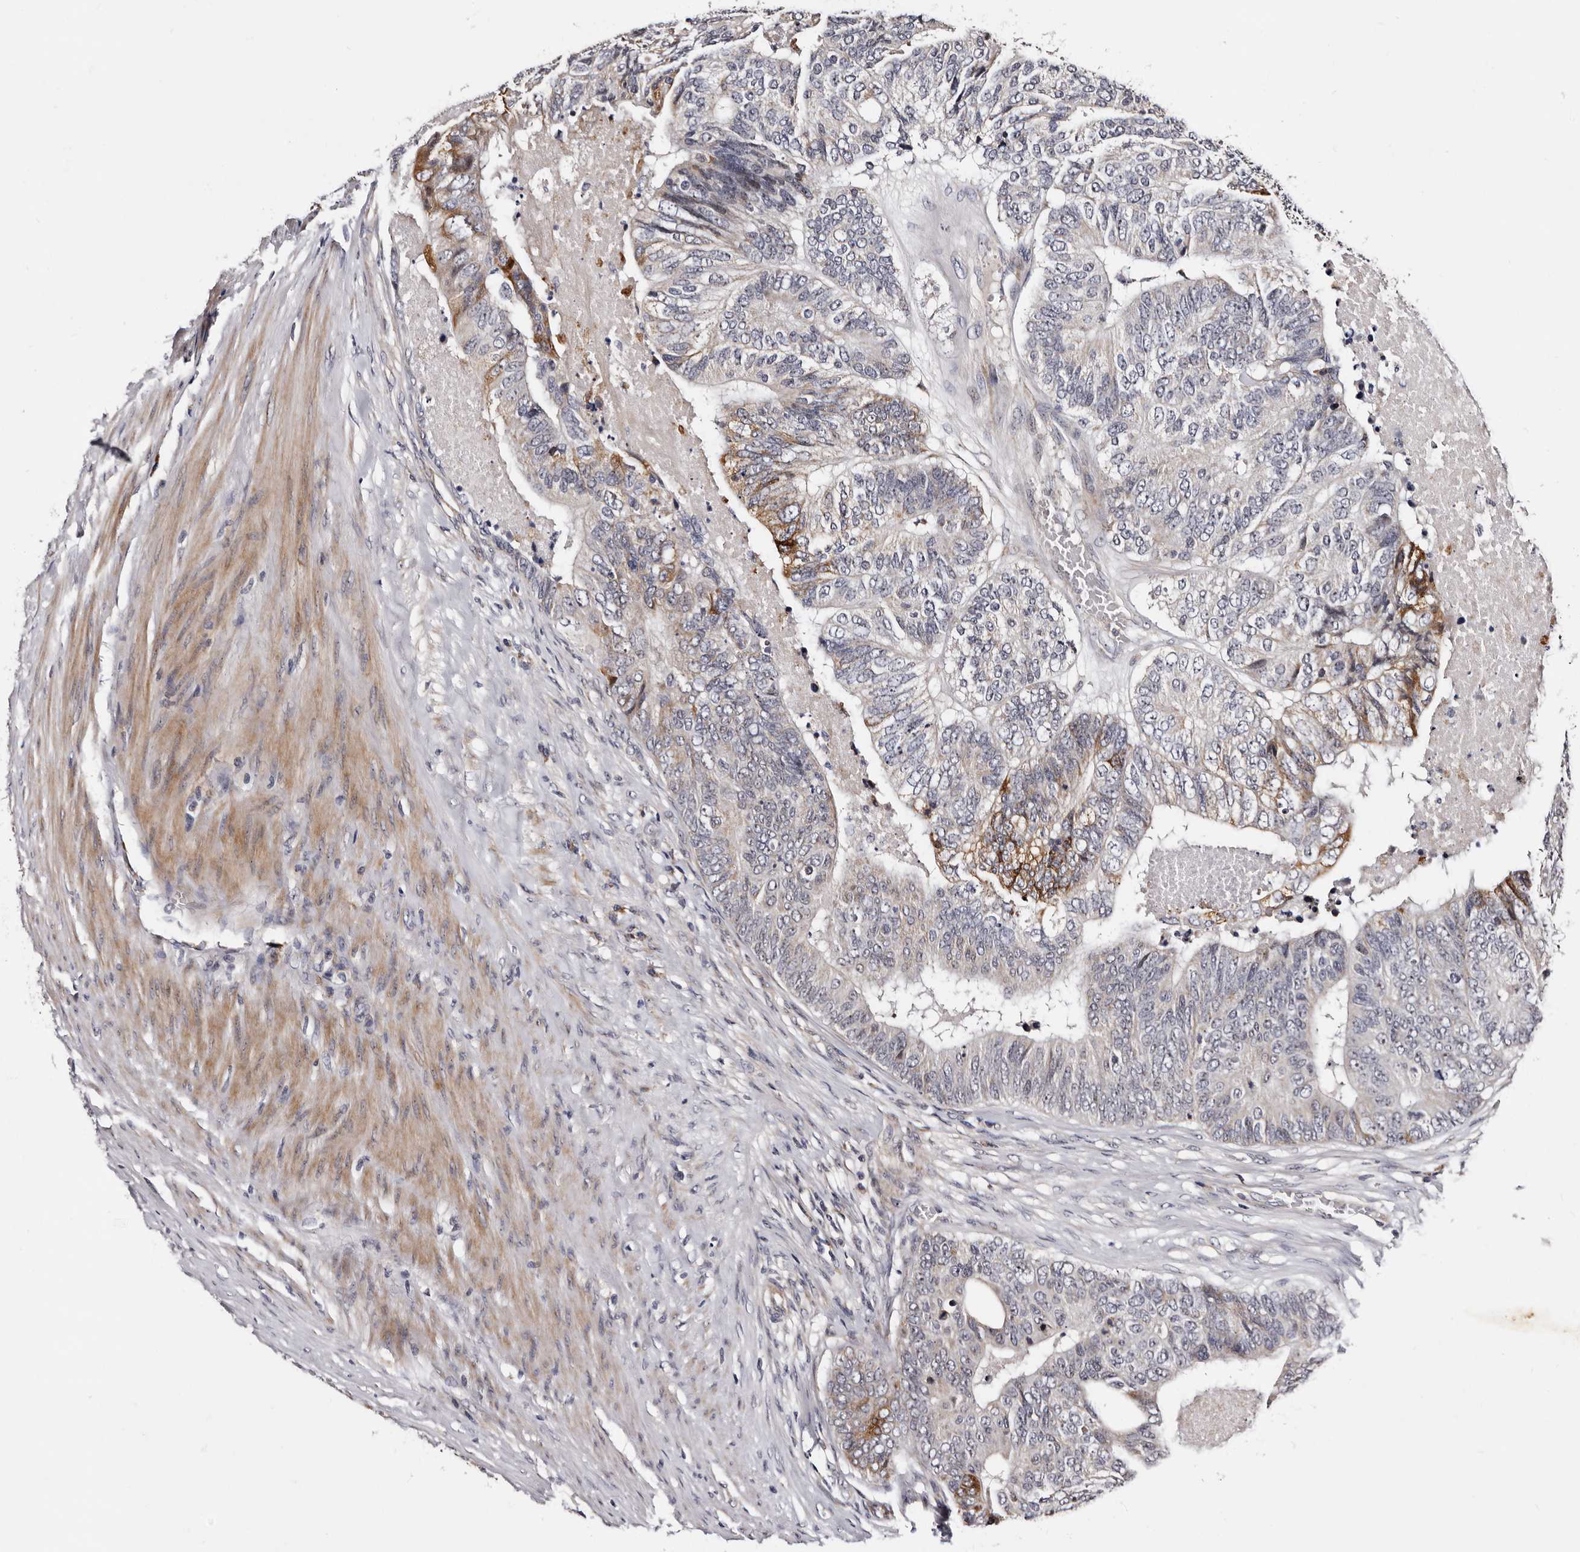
{"staining": {"intensity": "moderate", "quantity": "<25%", "location": "cytoplasmic/membranous"}, "tissue": "colorectal cancer", "cell_type": "Tumor cells", "image_type": "cancer", "snomed": [{"axis": "morphology", "description": "Adenocarcinoma, NOS"}, {"axis": "topography", "description": "Colon"}], "caption": "Moderate cytoplasmic/membranous protein expression is appreciated in approximately <25% of tumor cells in colorectal adenocarcinoma.", "gene": "TAF4B", "patient": {"sex": "female", "age": 67}}